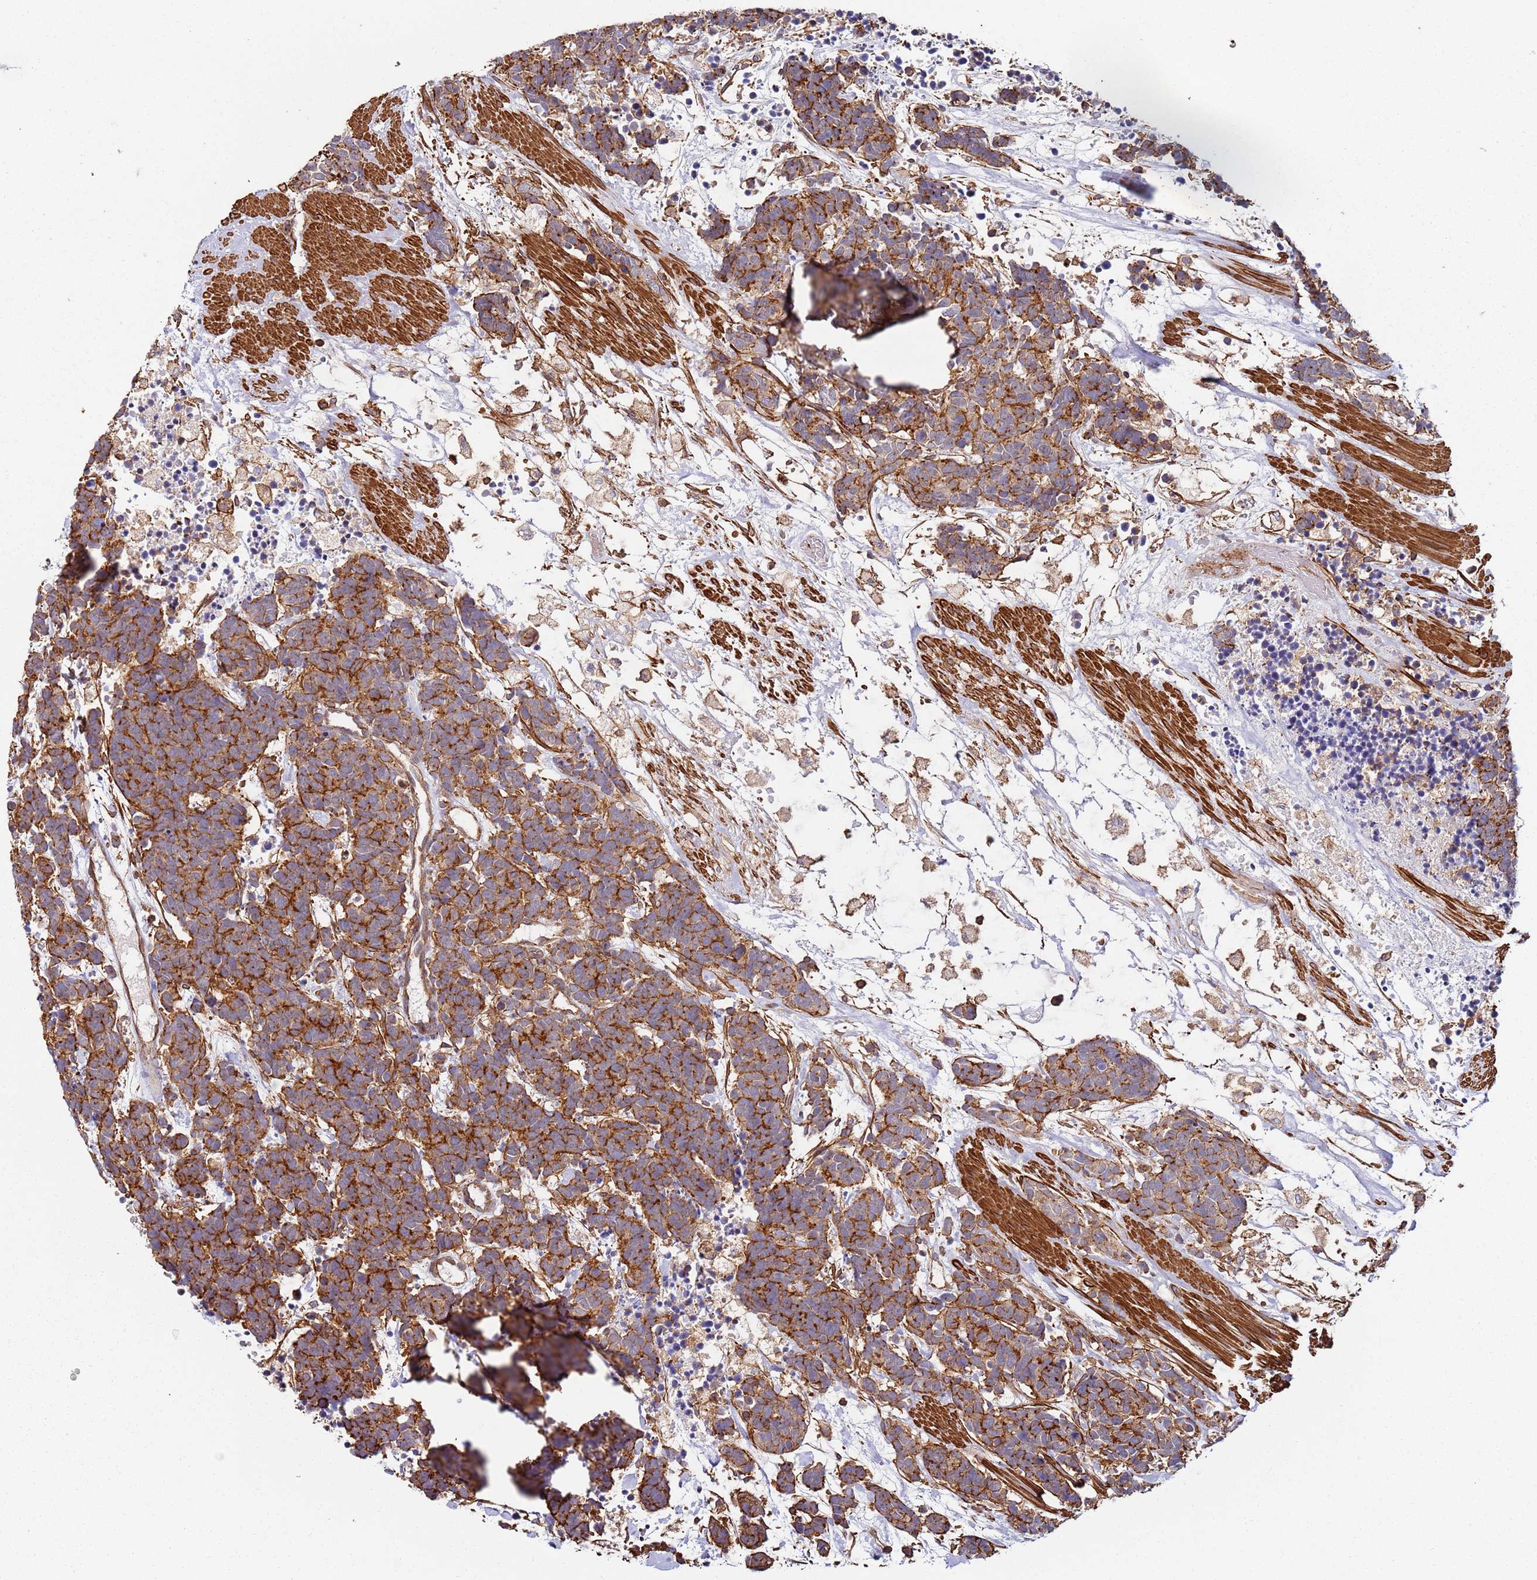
{"staining": {"intensity": "strong", "quantity": ">75%", "location": "cytoplasmic/membranous"}, "tissue": "carcinoid", "cell_type": "Tumor cells", "image_type": "cancer", "snomed": [{"axis": "morphology", "description": "Carcinoma, NOS"}, {"axis": "morphology", "description": "Carcinoid, malignant, NOS"}, {"axis": "topography", "description": "Prostate"}], "caption": "This histopathology image displays immunohistochemistry staining of carcinoid, with high strong cytoplasmic/membranous positivity in about >75% of tumor cells.", "gene": "CYP2U1", "patient": {"sex": "male", "age": 57}}